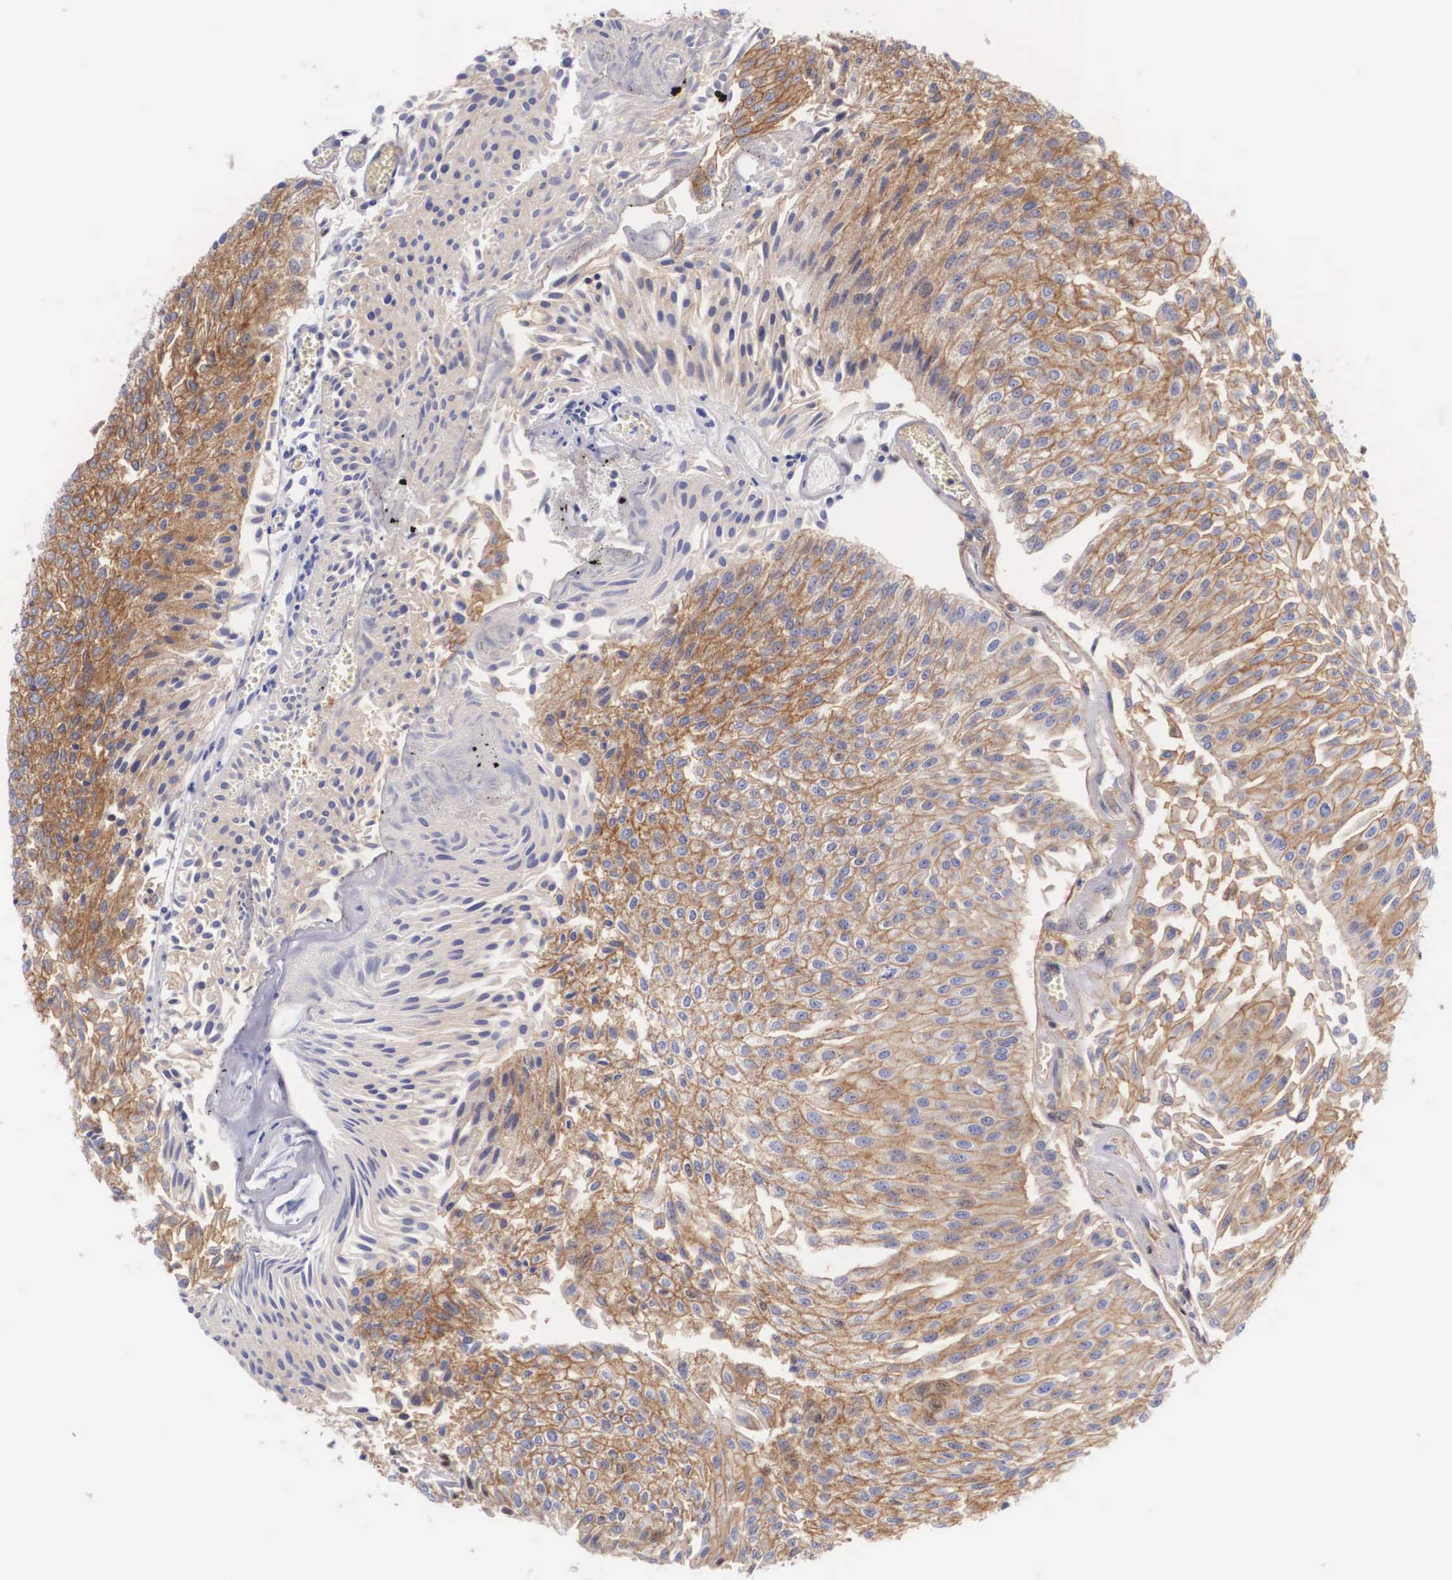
{"staining": {"intensity": "moderate", "quantity": "25%-75%", "location": "cytoplasmic/membranous"}, "tissue": "urothelial cancer", "cell_type": "Tumor cells", "image_type": "cancer", "snomed": [{"axis": "morphology", "description": "Urothelial carcinoma, Low grade"}, {"axis": "topography", "description": "Urinary bladder"}], "caption": "Brown immunohistochemical staining in human urothelial cancer exhibits moderate cytoplasmic/membranous staining in approximately 25%-75% of tumor cells.", "gene": "NR4A2", "patient": {"sex": "male", "age": 86}}